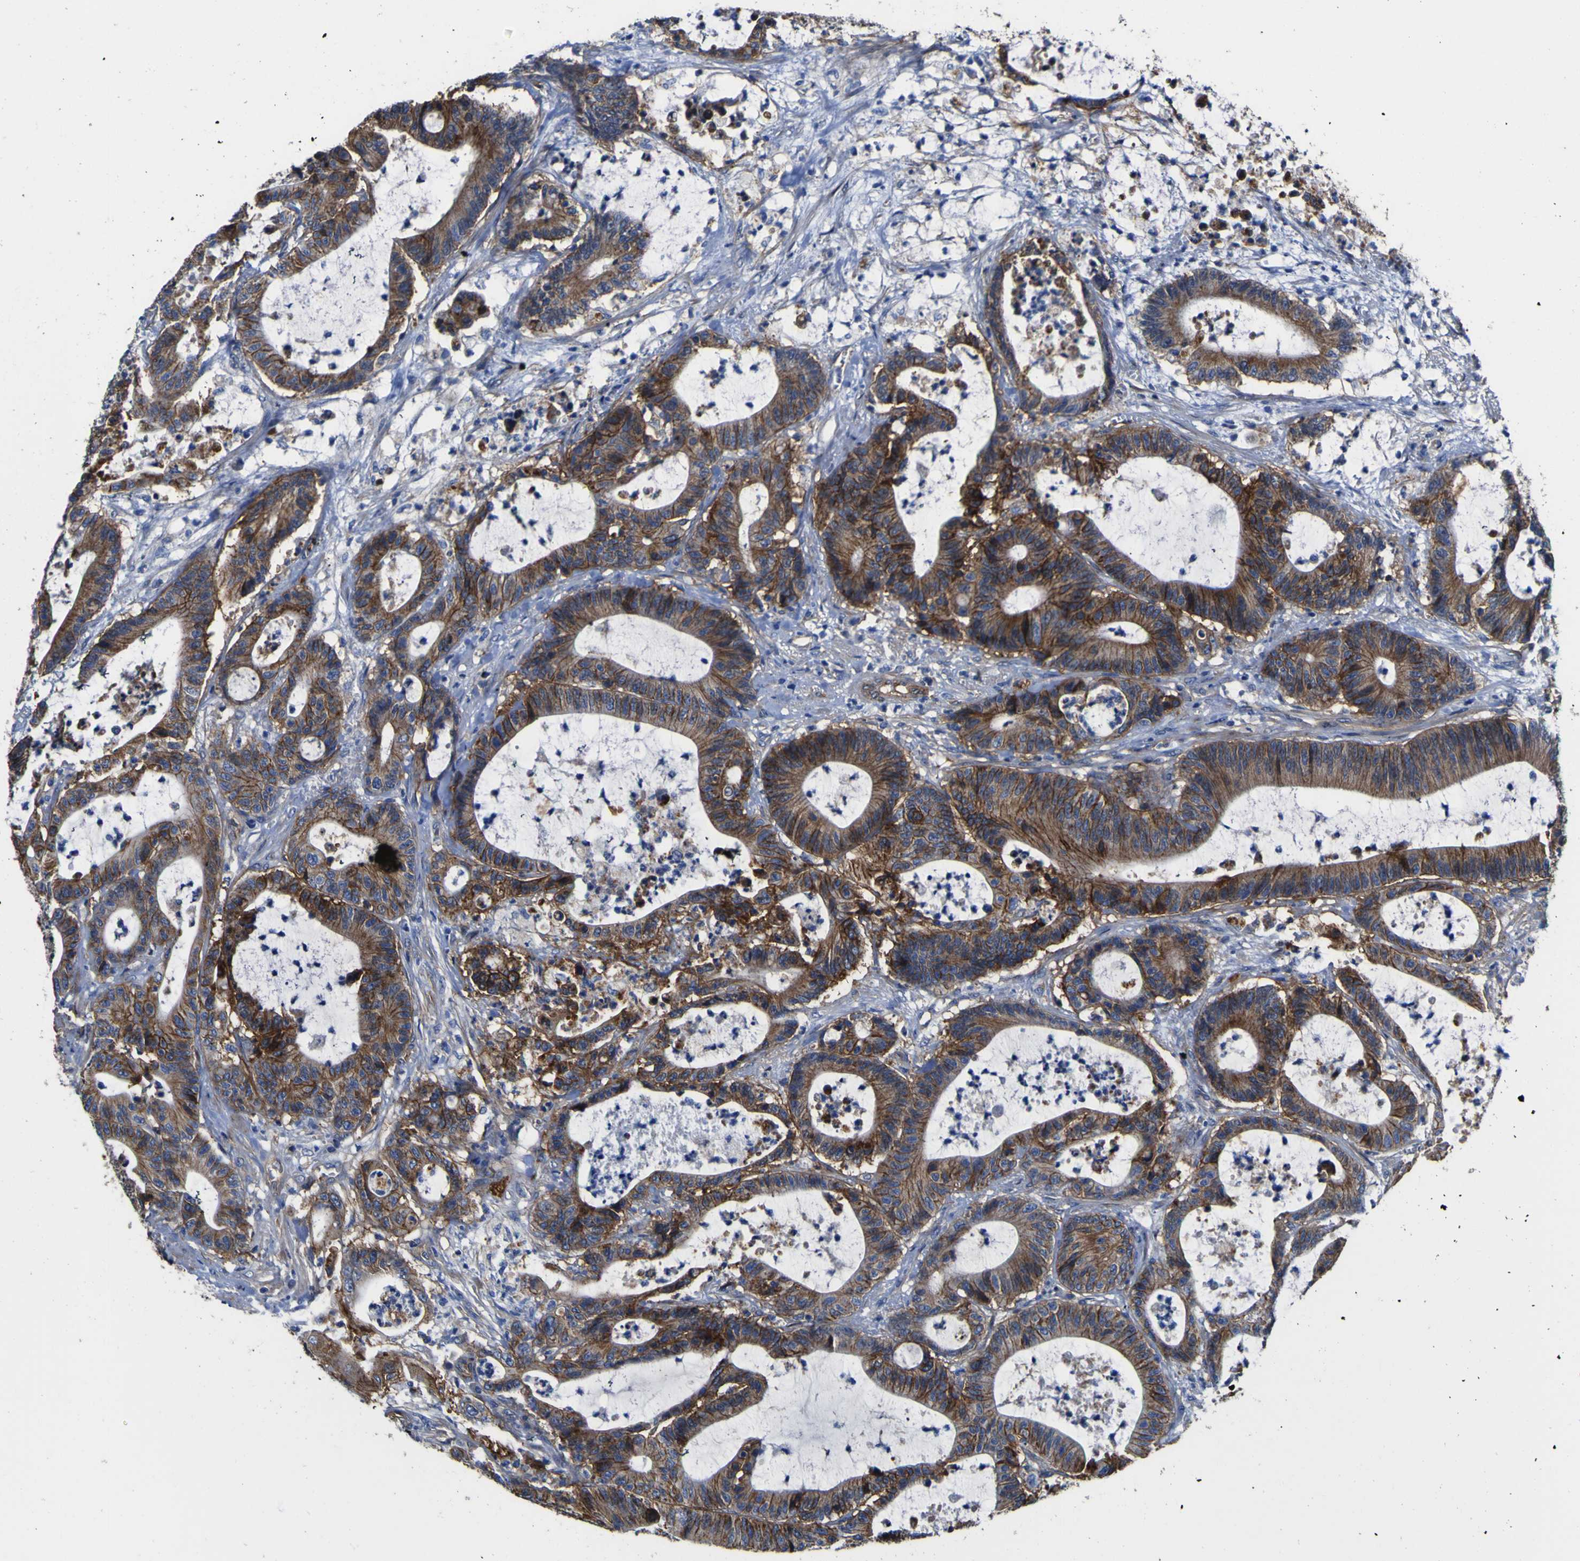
{"staining": {"intensity": "moderate", "quantity": ">75%", "location": "cytoplasmic/membranous"}, "tissue": "colorectal cancer", "cell_type": "Tumor cells", "image_type": "cancer", "snomed": [{"axis": "morphology", "description": "Adenocarcinoma, NOS"}, {"axis": "topography", "description": "Colon"}], "caption": "Immunohistochemistry (IHC) micrograph of neoplastic tissue: human colorectal cancer stained using immunohistochemistry (IHC) shows medium levels of moderate protein expression localized specifically in the cytoplasmic/membranous of tumor cells, appearing as a cytoplasmic/membranous brown color.", "gene": "CD151", "patient": {"sex": "female", "age": 84}}